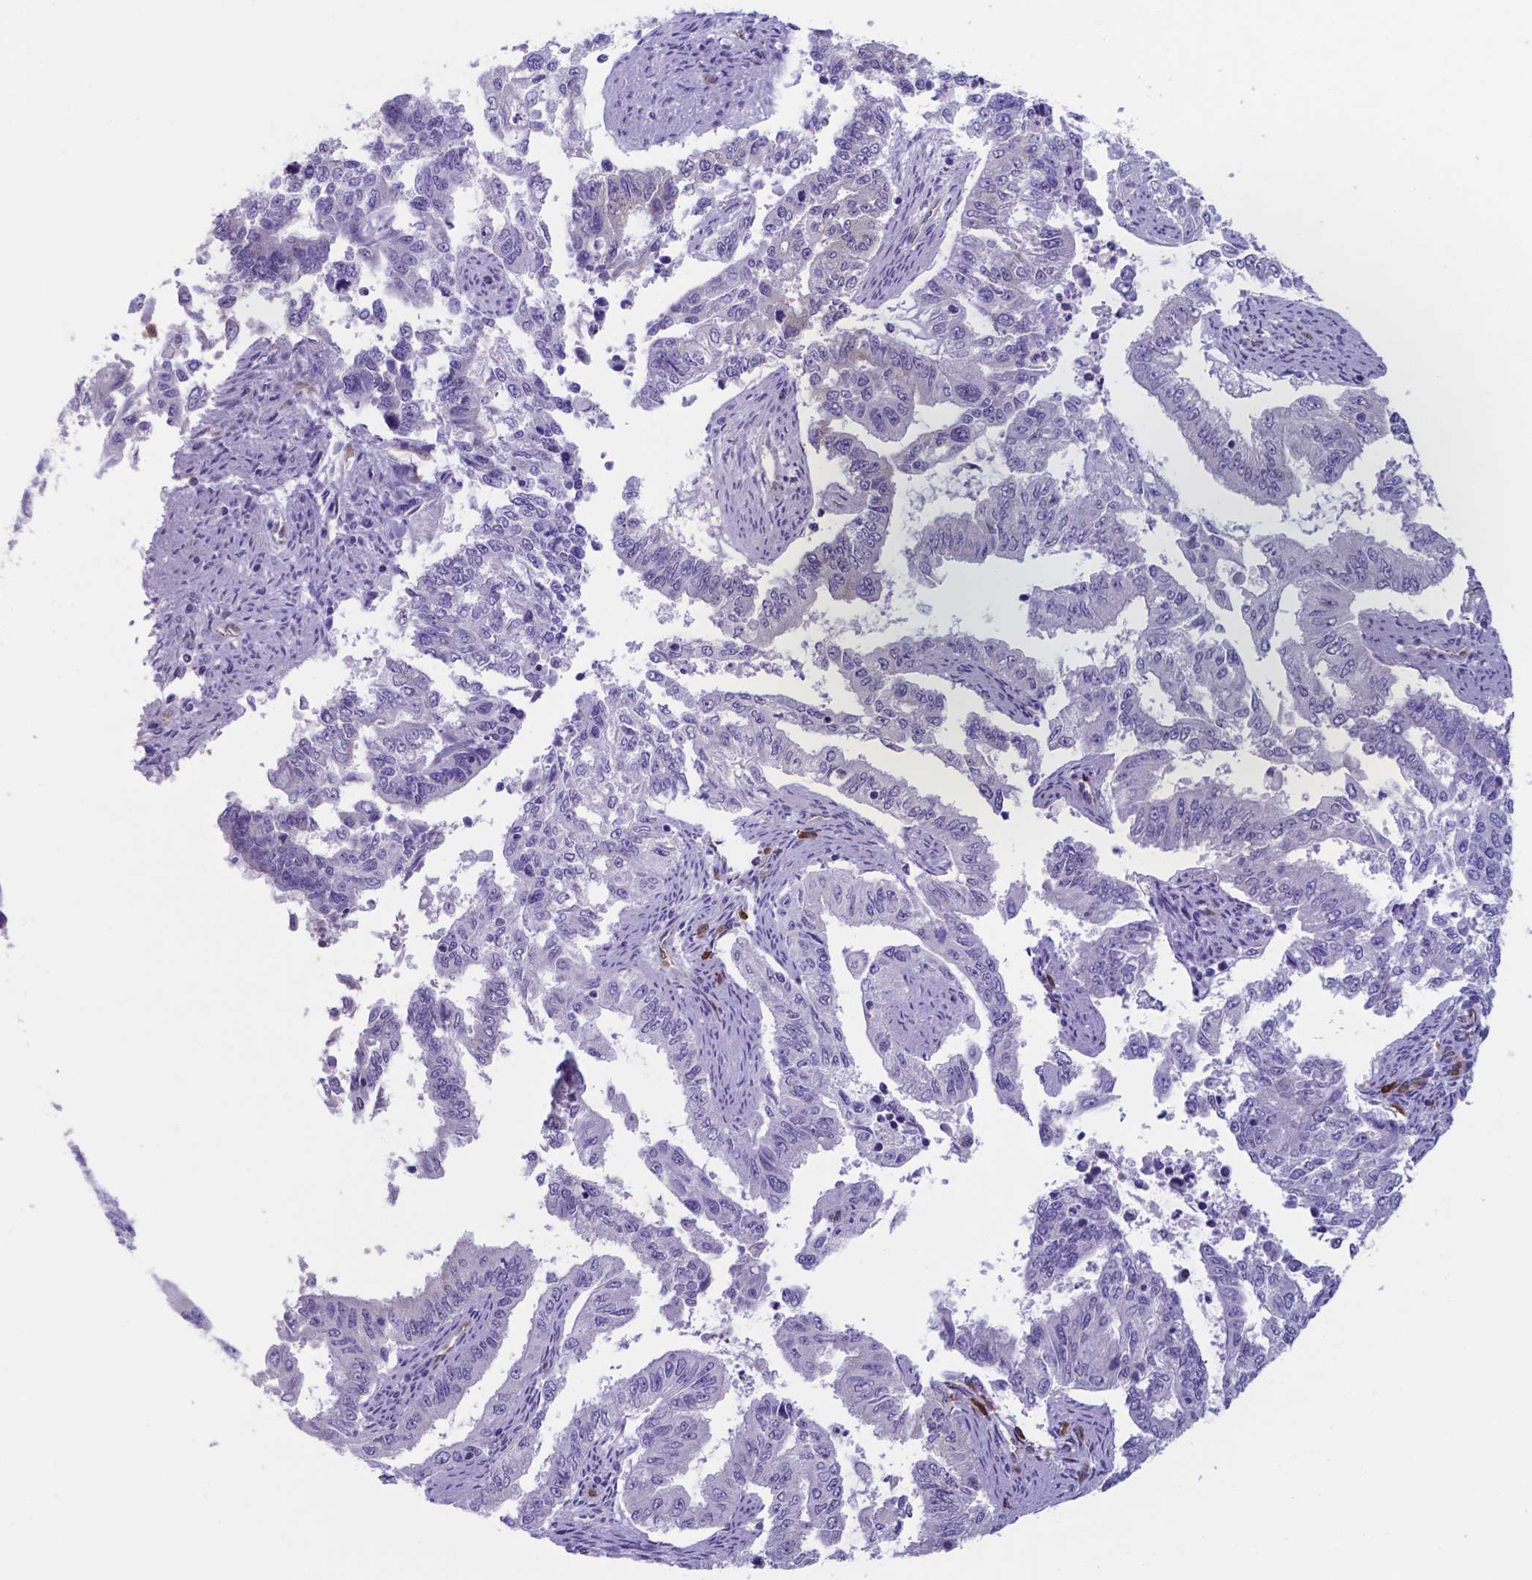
{"staining": {"intensity": "negative", "quantity": "none", "location": "none"}, "tissue": "endometrial cancer", "cell_type": "Tumor cells", "image_type": "cancer", "snomed": [{"axis": "morphology", "description": "Adenocarcinoma, NOS"}, {"axis": "topography", "description": "Uterus"}], "caption": "This is a micrograph of immunohistochemistry (IHC) staining of endometrial adenocarcinoma, which shows no staining in tumor cells.", "gene": "UBE2J1", "patient": {"sex": "female", "age": 59}}